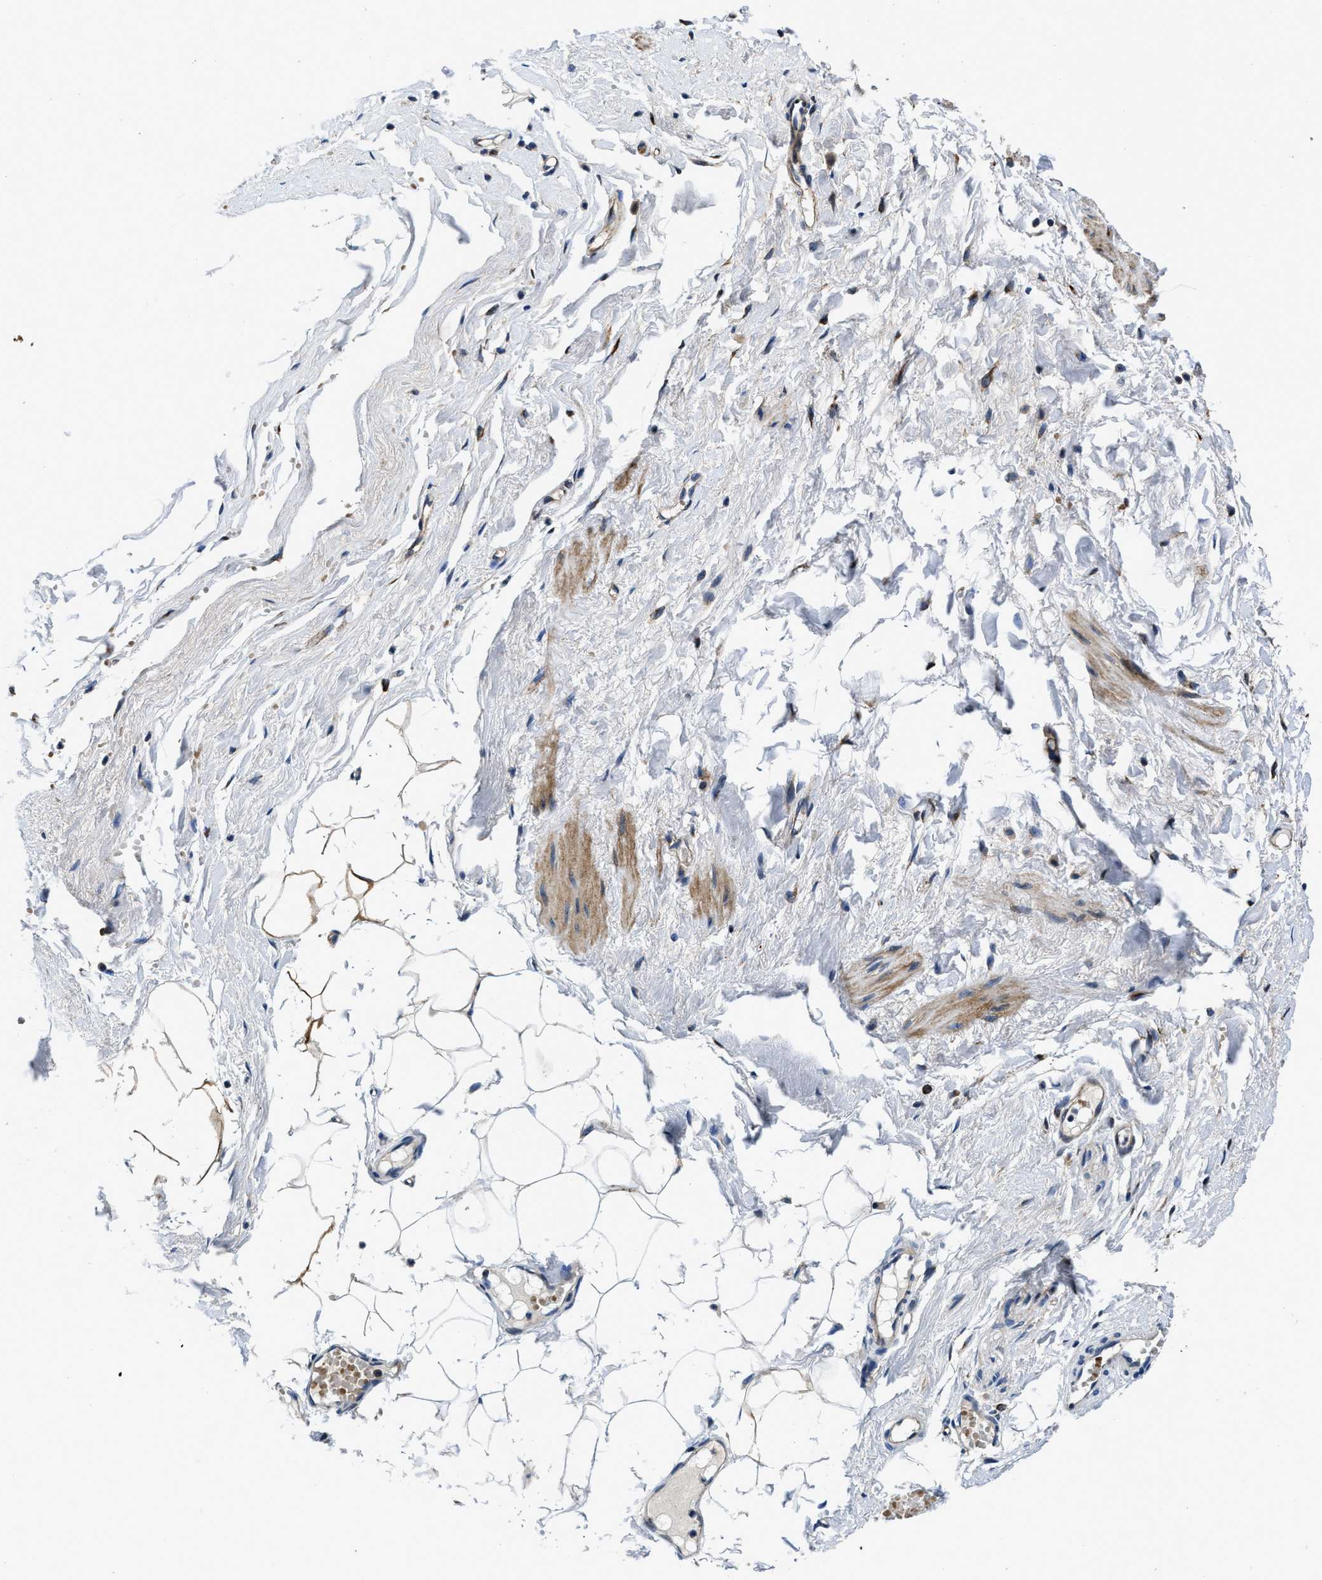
{"staining": {"intensity": "weak", "quantity": "25%-75%", "location": "cytoplasmic/membranous"}, "tissue": "adipose tissue", "cell_type": "Adipocytes", "image_type": "normal", "snomed": [{"axis": "morphology", "description": "Normal tissue, NOS"}, {"axis": "topography", "description": "Soft tissue"}], "caption": "This photomicrograph shows unremarkable adipose tissue stained with immunohistochemistry to label a protein in brown. The cytoplasmic/membranous of adipocytes show weak positivity for the protein. Nuclei are counter-stained blue.", "gene": "C2orf66", "patient": {"sex": "male", "age": 72}}